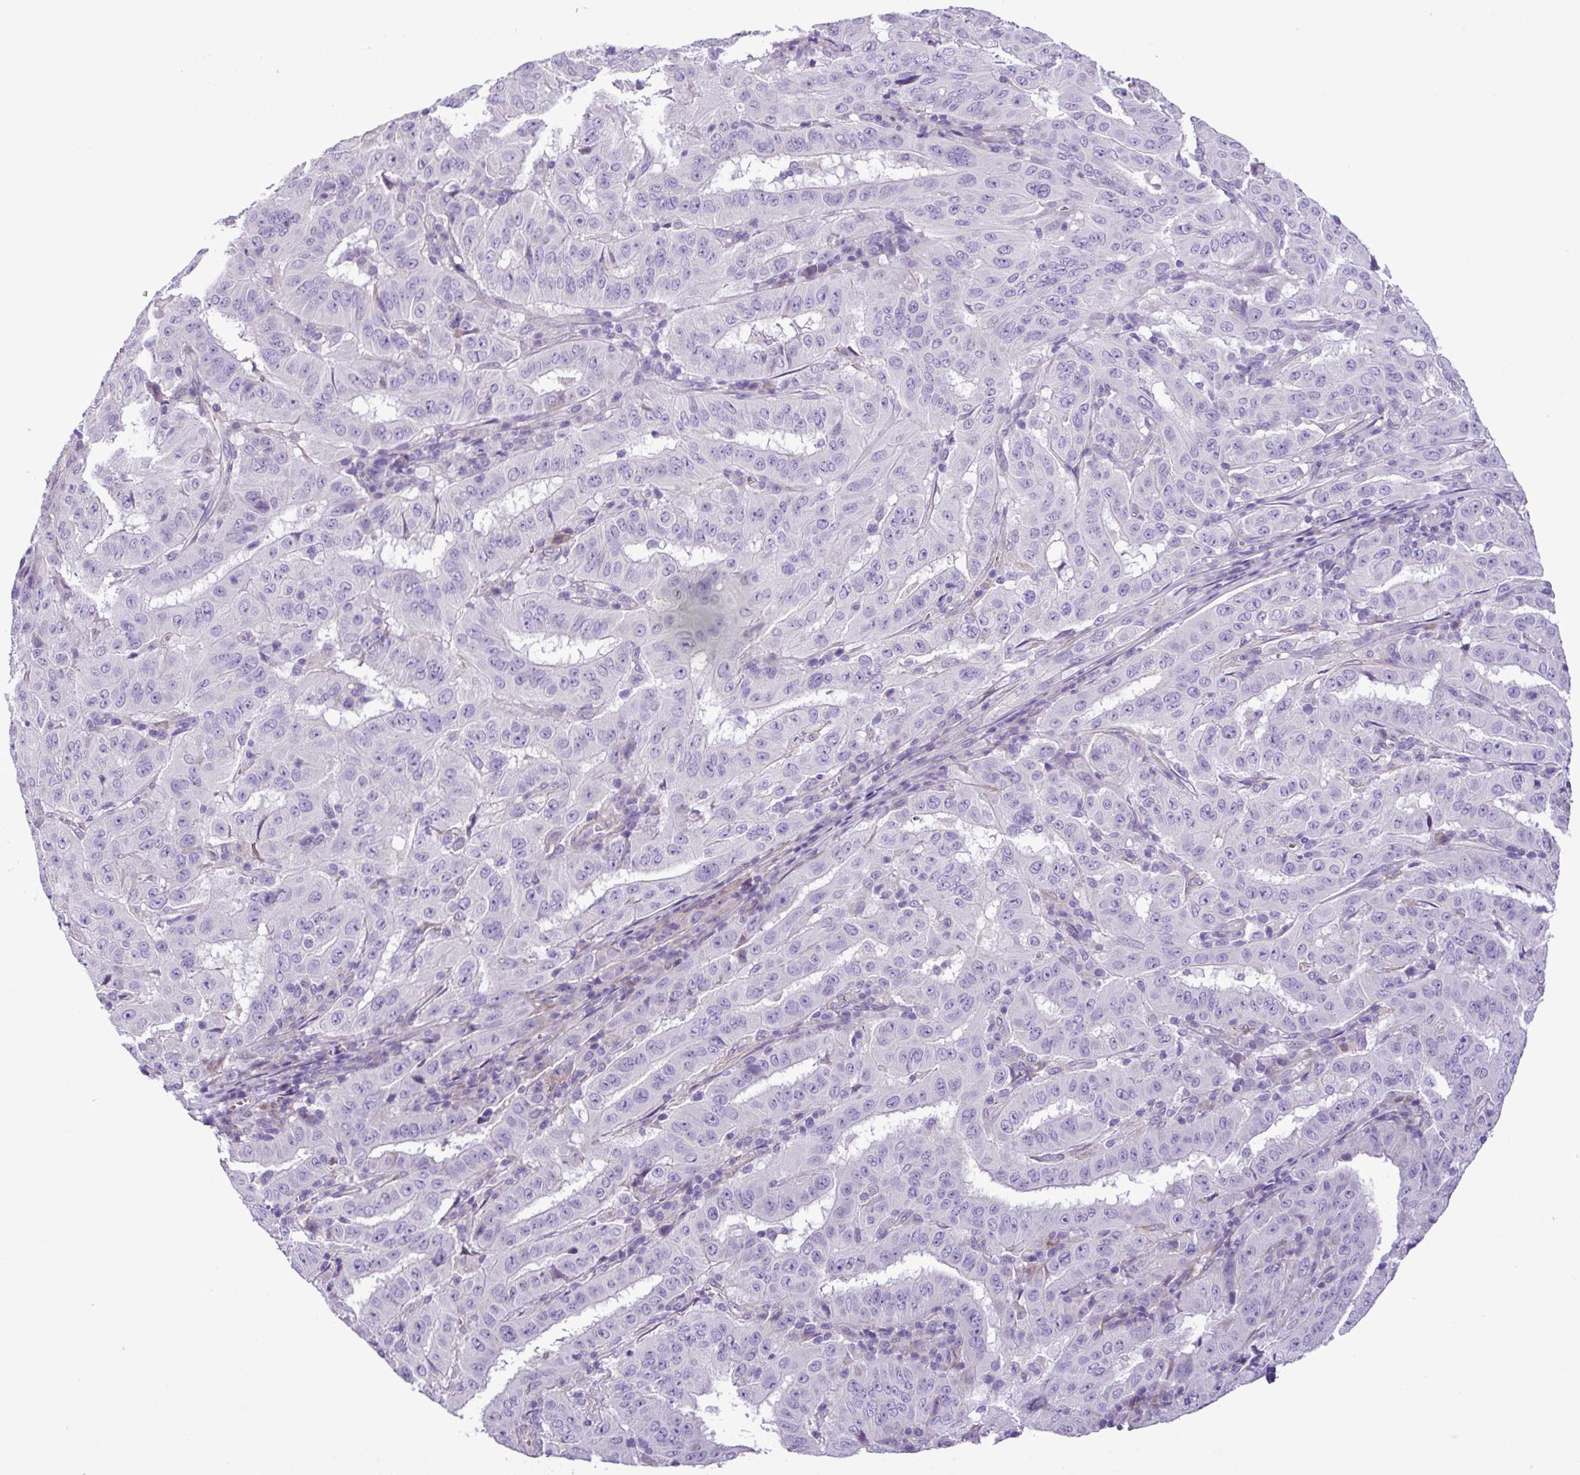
{"staining": {"intensity": "negative", "quantity": "none", "location": "none"}, "tissue": "pancreatic cancer", "cell_type": "Tumor cells", "image_type": "cancer", "snomed": [{"axis": "morphology", "description": "Adenocarcinoma, NOS"}, {"axis": "topography", "description": "Pancreas"}], "caption": "High magnification brightfield microscopy of pancreatic cancer stained with DAB (brown) and counterstained with hematoxylin (blue): tumor cells show no significant staining.", "gene": "C11orf91", "patient": {"sex": "male", "age": 63}}